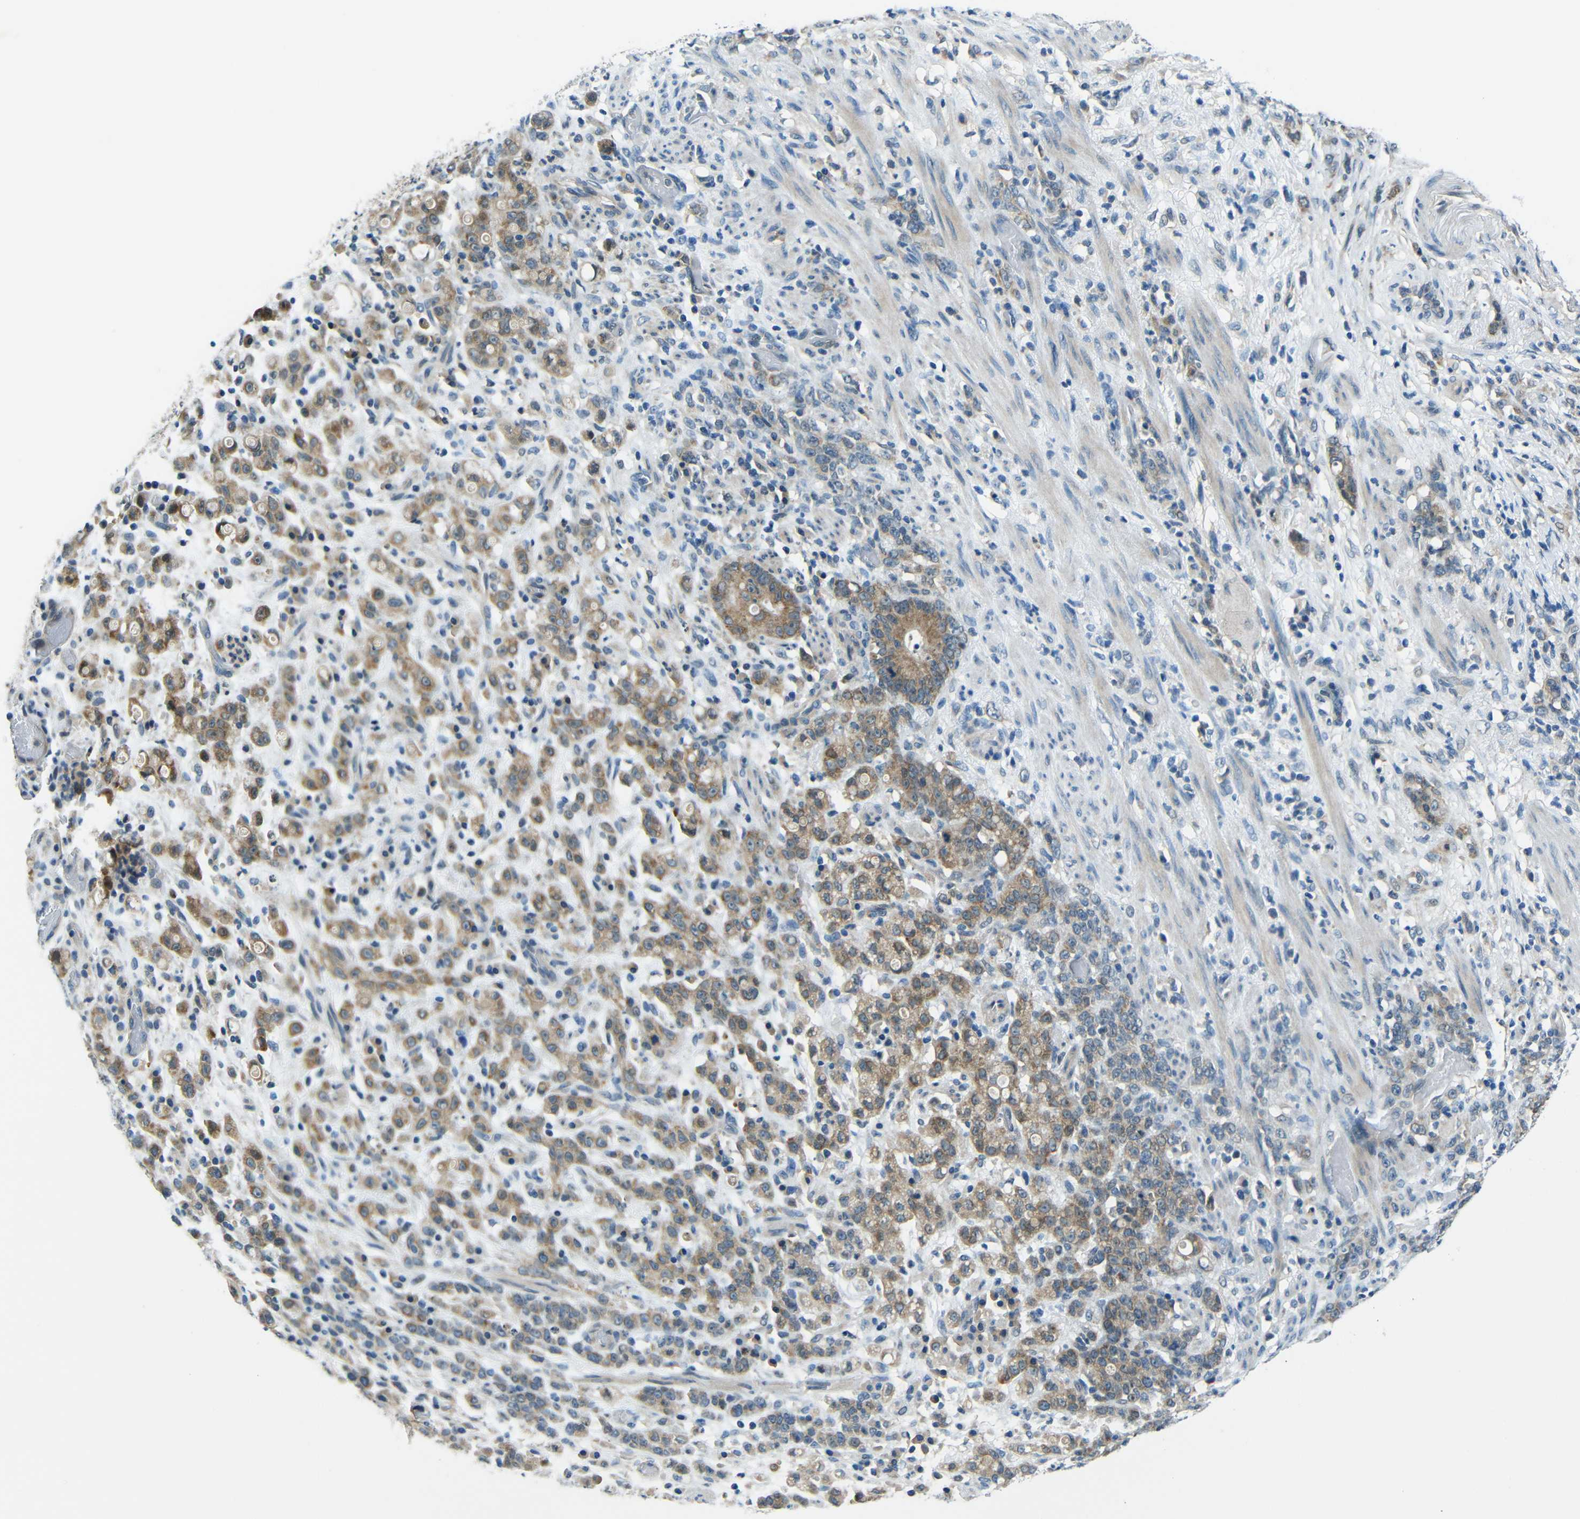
{"staining": {"intensity": "moderate", "quantity": ">75%", "location": "cytoplasmic/membranous"}, "tissue": "stomach cancer", "cell_type": "Tumor cells", "image_type": "cancer", "snomed": [{"axis": "morphology", "description": "Adenocarcinoma, NOS"}, {"axis": "topography", "description": "Stomach, lower"}], "caption": "Moderate cytoplasmic/membranous protein staining is present in about >75% of tumor cells in stomach cancer.", "gene": "ANKRD22", "patient": {"sex": "male", "age": 88}}